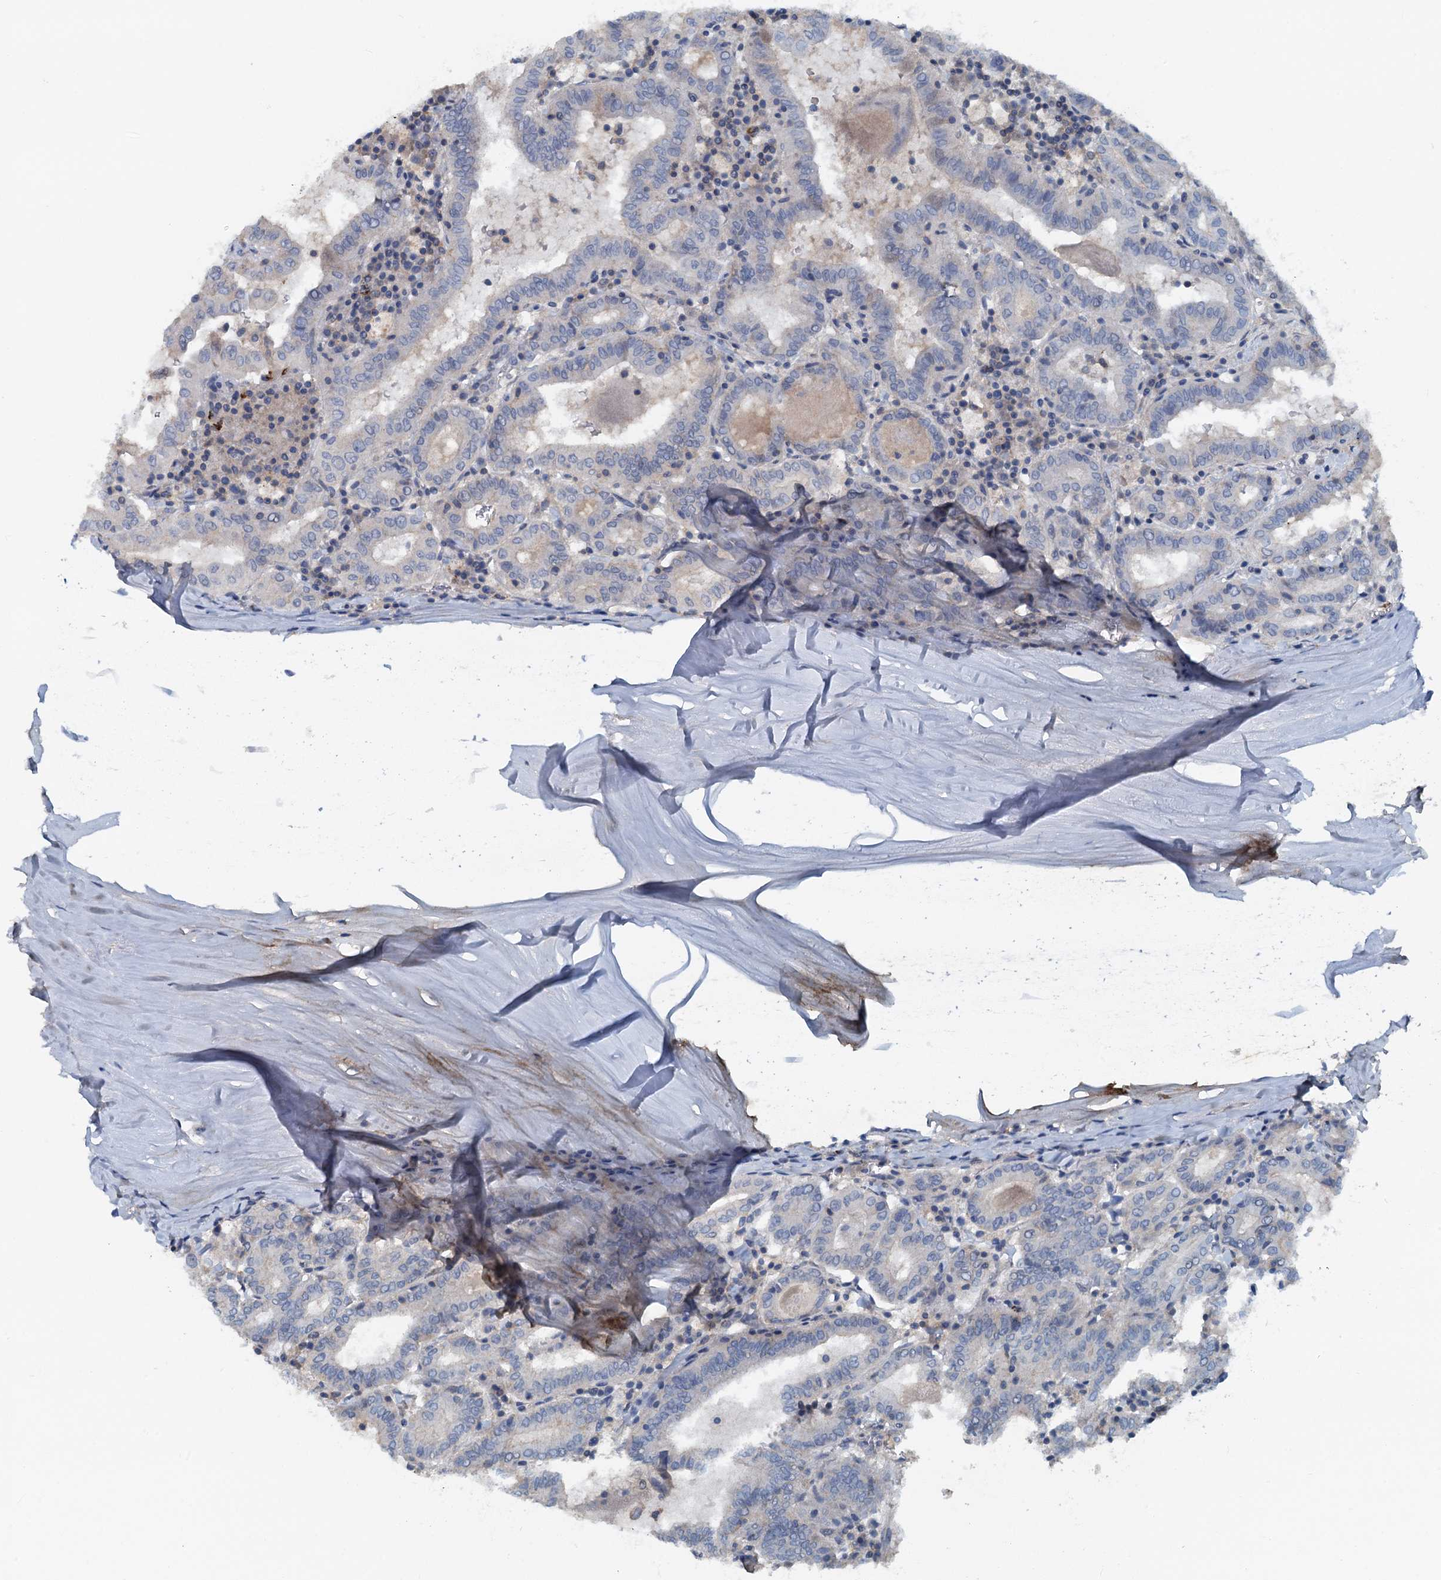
{"staining": {"intensity": "negative", "quantity": "none", "location": "none"}, "tissue": "thyroid cancer", "cell_type": "Tumor cells", "image_type": "cancer", "snomed": [{"axis": "morphology", "description": "Papillary adenocarcinoma, NOS"}, {"axis": "topography", "description": "Thyroid gland"}], "caption": "High magnification brightfield microscopy of thyroid cancer (papillary adenocarcinoma) stained with DAB (brown) and counterstained with hematoxylin (blue): tumor cells show no significant positivity.", "gene": "THAP10", "patient": {"sex": "female", "age": 72}}